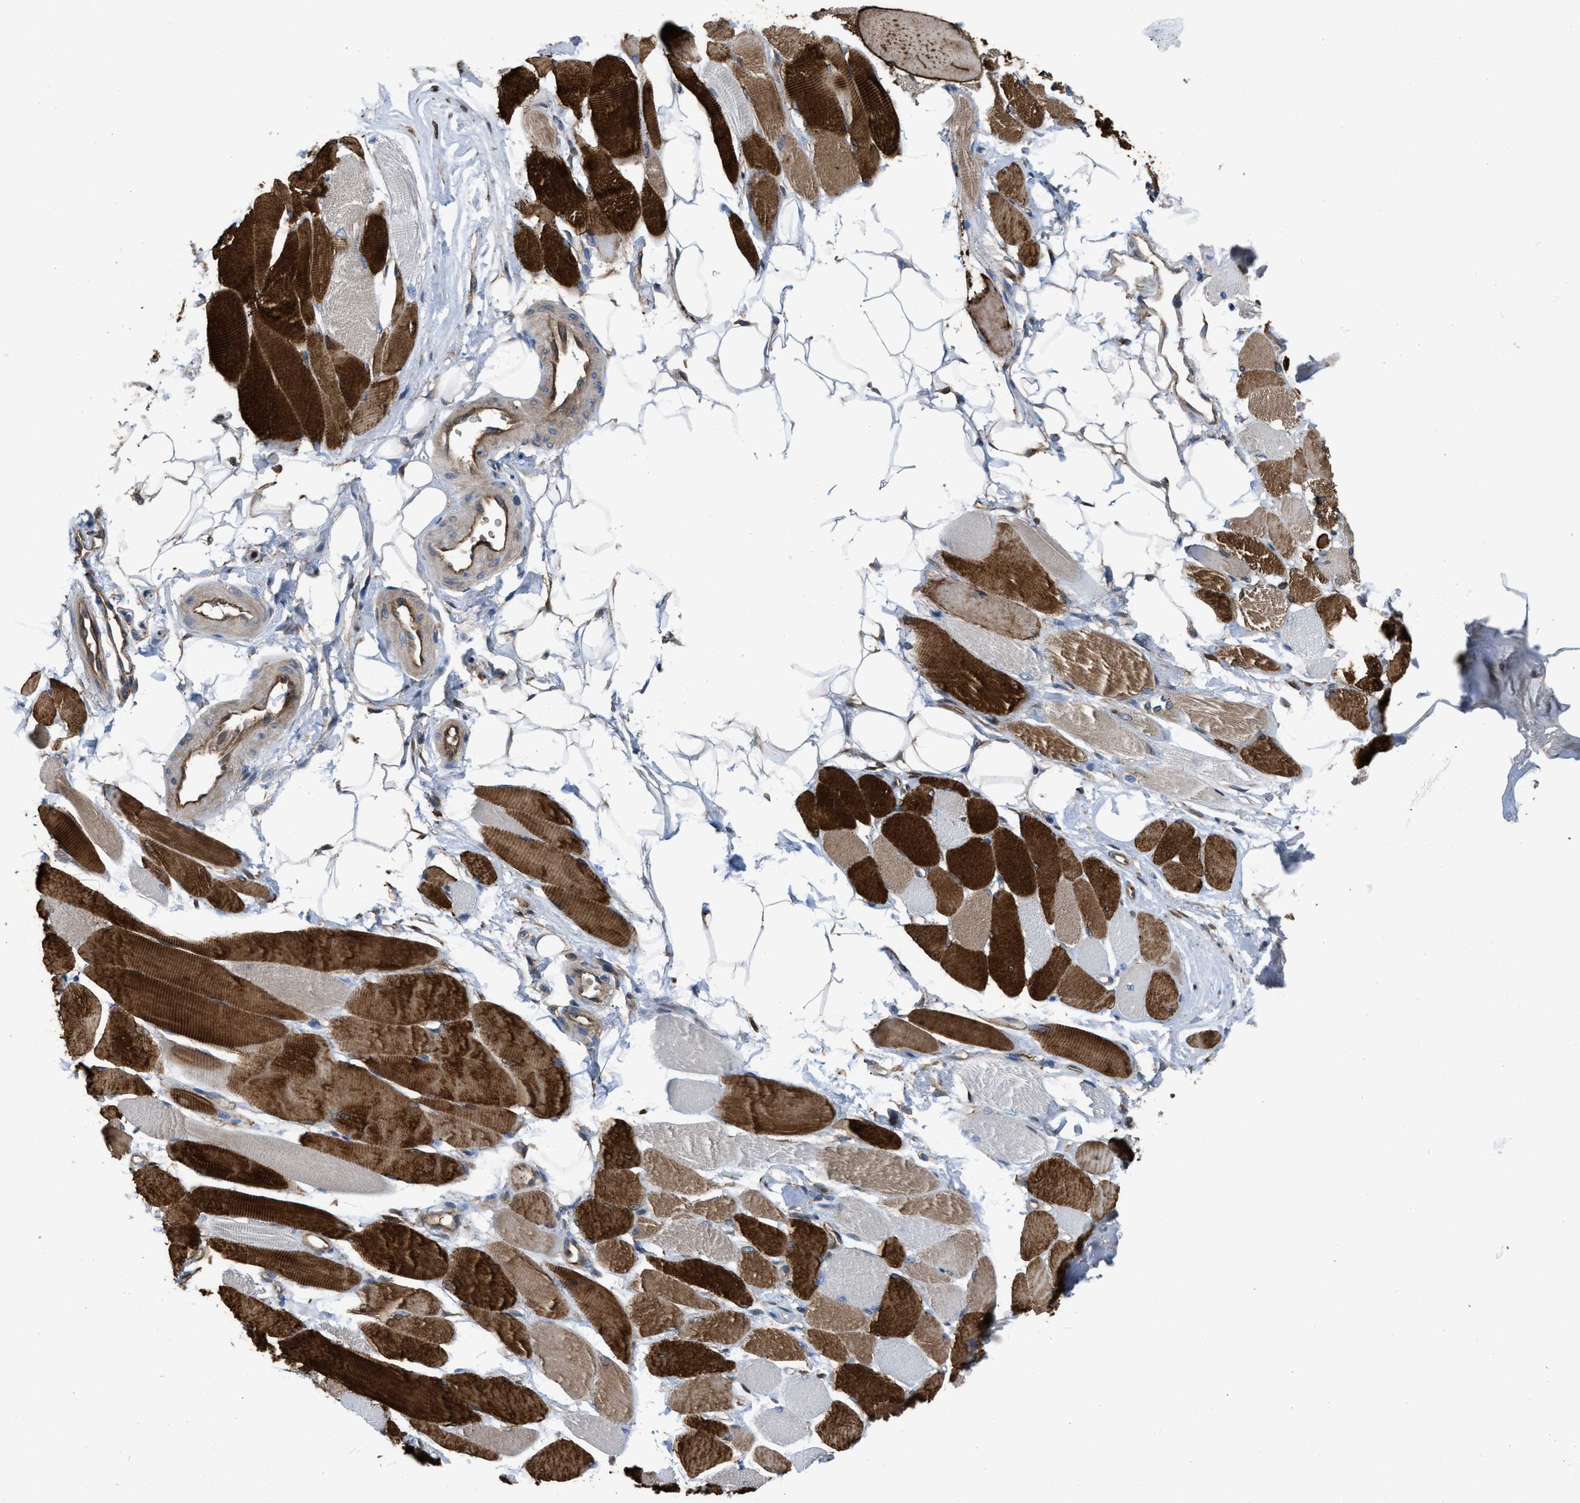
{"staining": {"intensity": "strong", "quantity": "25%-75%", "location": "cytoplasmic/membranous"}, "tissue": "skeletal muscle", "cell_type": "Myocytes", "image_type": "normal", "snomed": [{"axis": "morphology", "description": "Normal tissue, NOS"}, {"axis": "topography", "description": "Skeletal muscle"}, {"axis": "topography", "description": "Peripheral nerve tissue"}], "caption": "Unremarkable skeletal muscle was stained to show a protein in brown. There is high levels of strong cytoplasmic/membranous expression in approximately 25%-75% of myocytes.", "gene": "TRIOBP", "patient": {"sex": "female", "age": 84}}